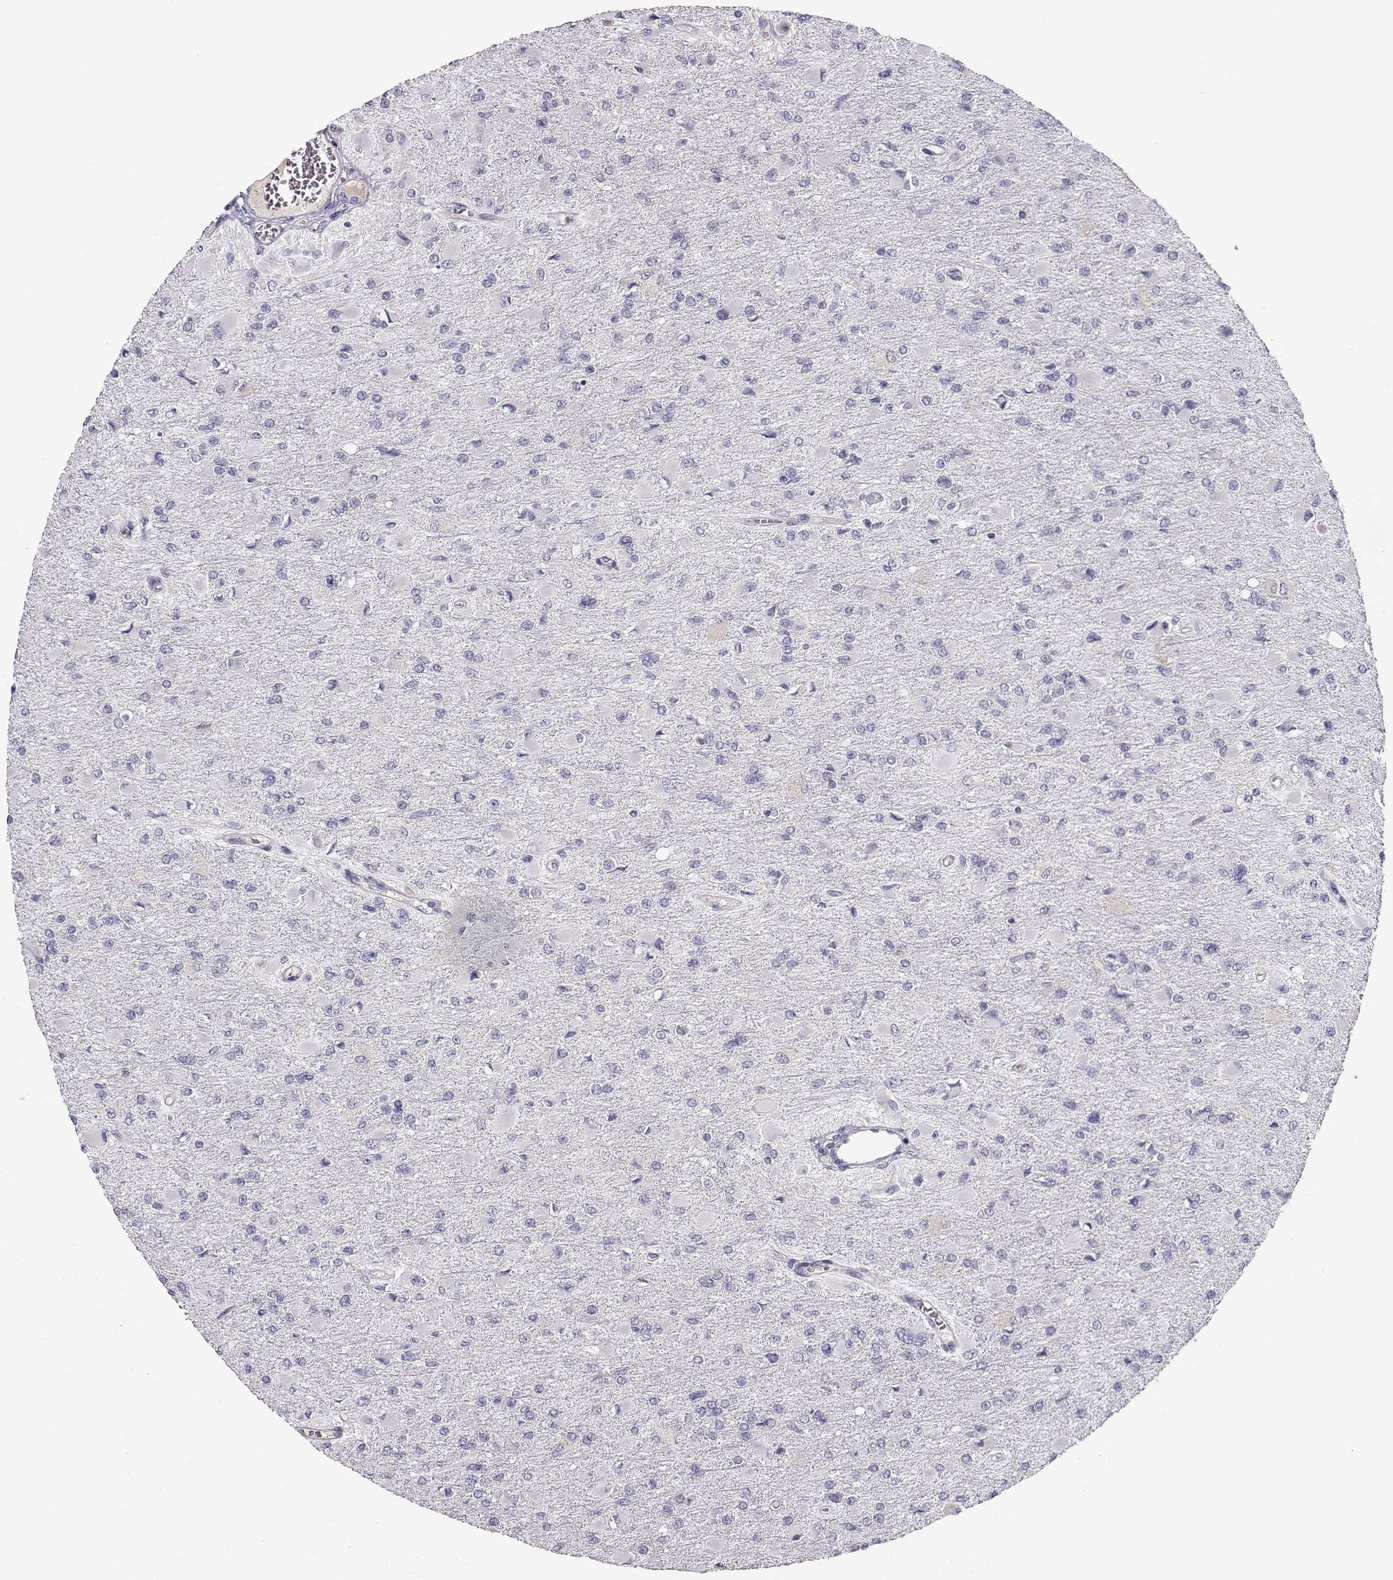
{"staining": {"intensity": "negative", "quantity": "none", "location": "none"}, "tissue": "glioma", "cell_type": "Tumor cells", "image_type": "cancer", "snomed": [{"axis": "morphology", "description": "Glioma, malignant, High grade"}, {"axis": "topography", "description": "Cerebral cortex"}], "caption": "Image shows no protein expression in tumor cells of glioma tissue.", "gene": "CRX", "patient": {"sex": "female", "age": 36}}